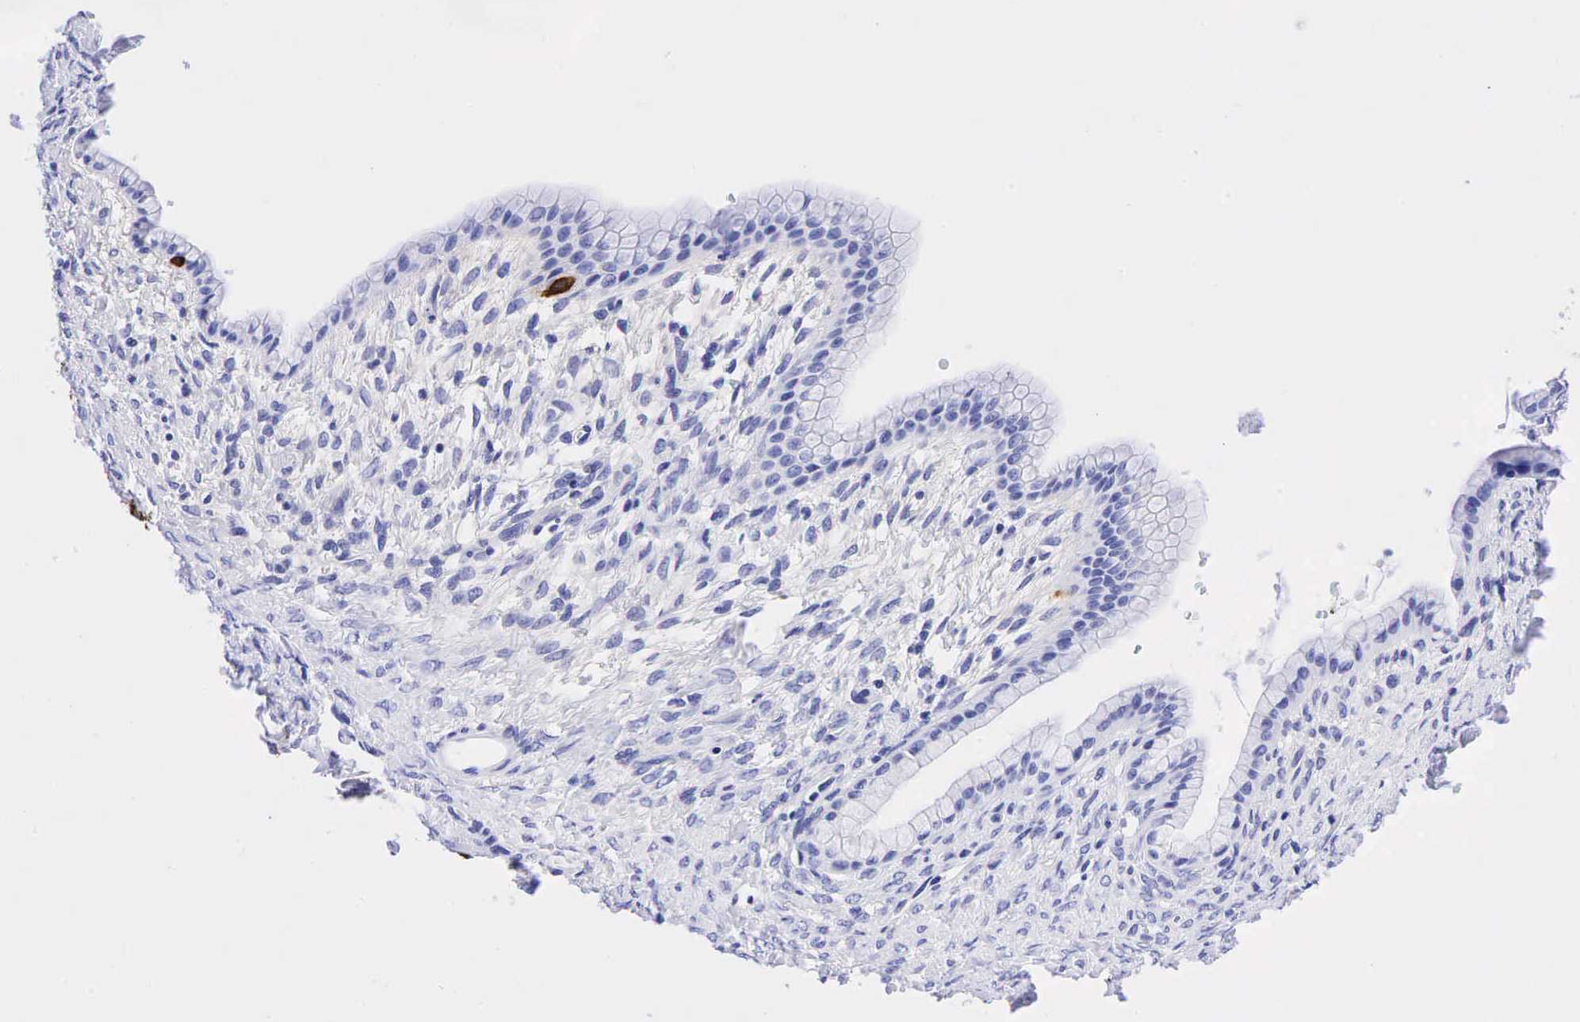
{"staining": {"intensity": "negative", "quantity": "none", "location": "none"}, "tissue": "ovarian cancer", "cell_type": "Tumor cells", "image_type": "cancer", "snomed": [{"axis": "morphology", "description": "Cystadenocarcinoma, mucinous, NOS"}, {"axis": "topography", "description": "Ovary"}], "caption": "Immunohistochemical staining of ovarian mucinous cystadenocarcinoma demonstrates no significant expression in tumor cells.", "gene": "CHGA", "patient": {"sex": "female", "age": 25}}